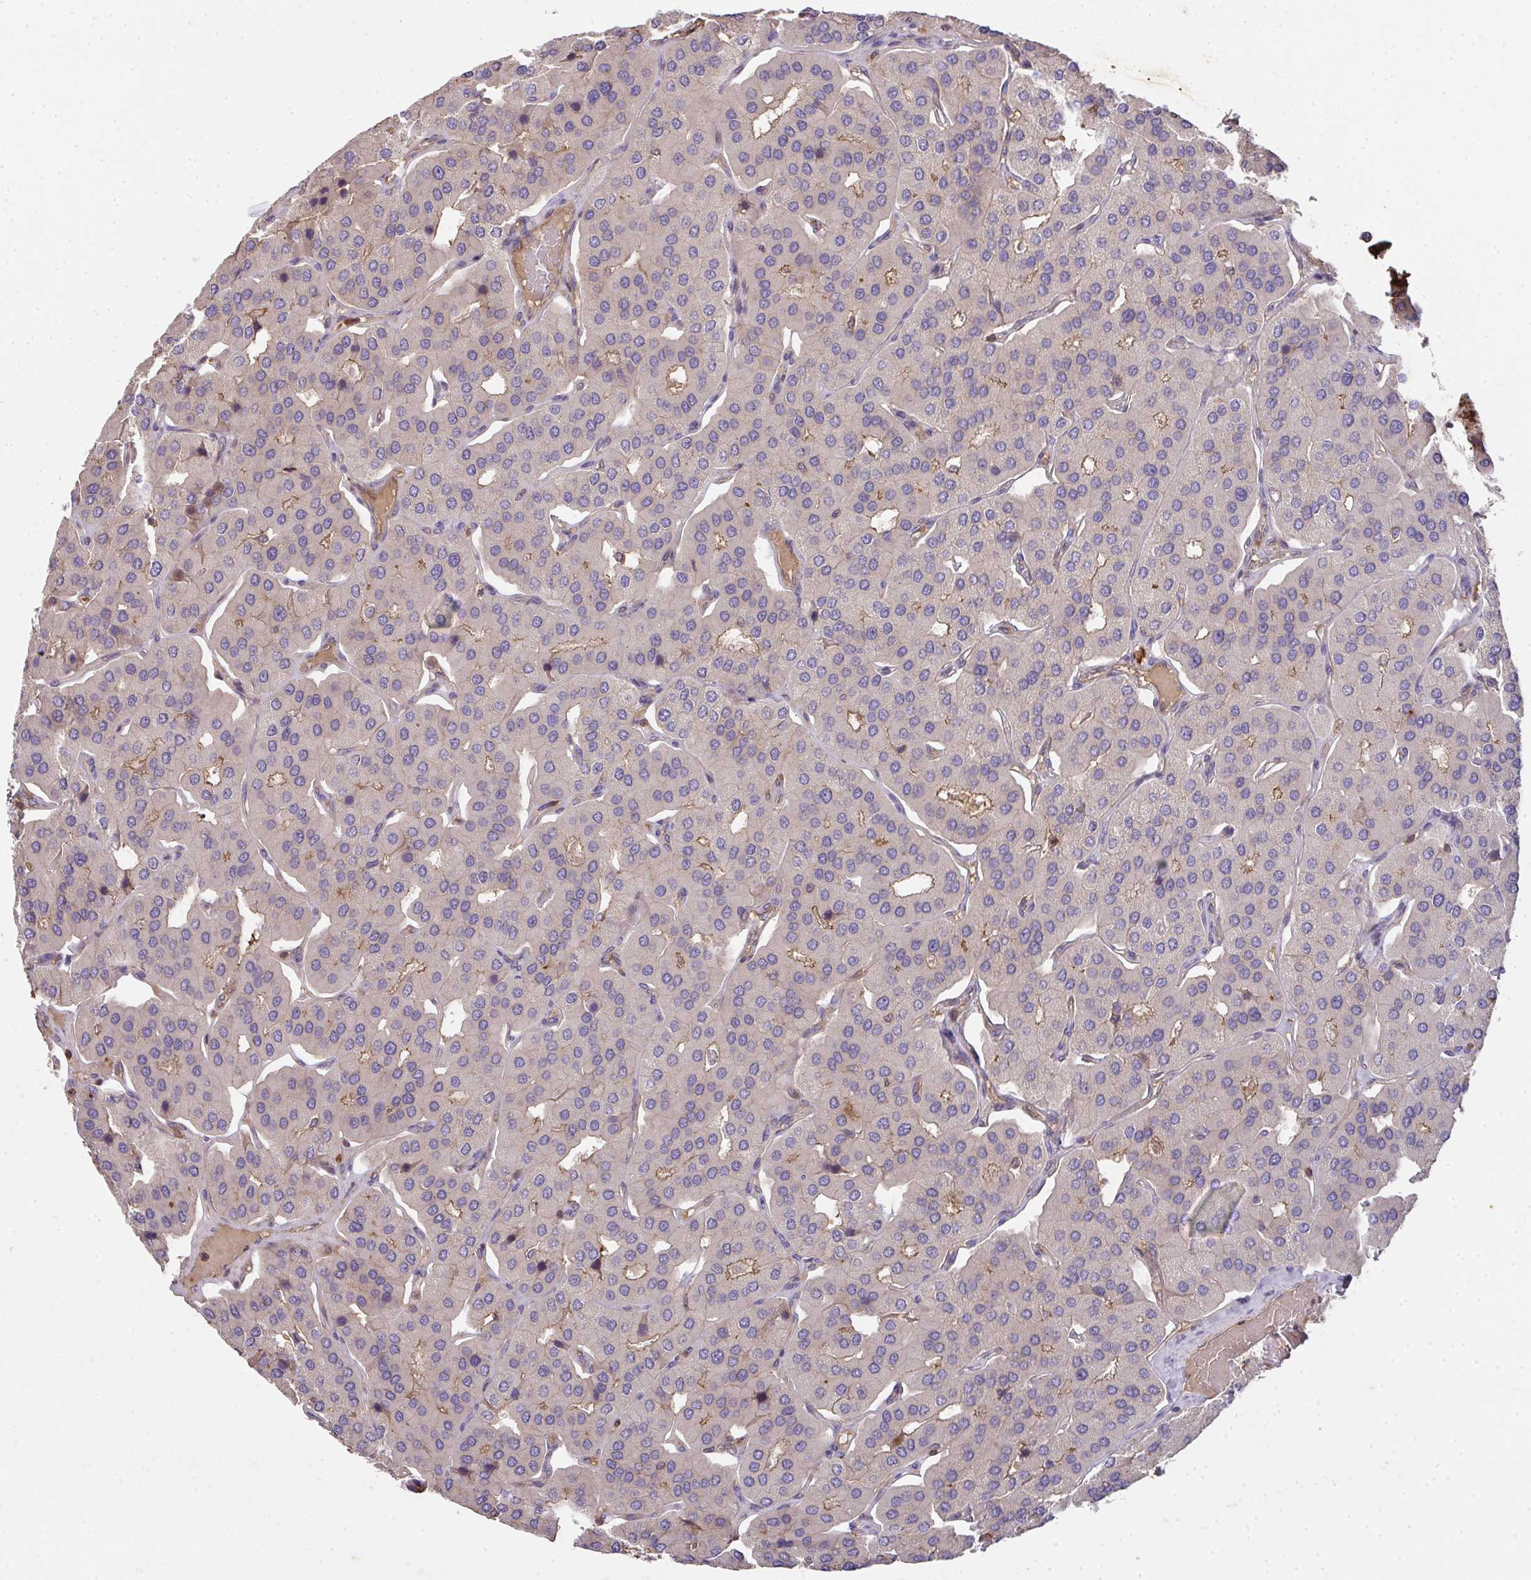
{"staining": {"intensity": "moderate", "quantity": "<25%", "location": "cytoplasmic/membranous"}, "tissue": "parathyroid gland", "cell_type": "Glandular cells", "image_type": "normal", "snomed": [{"axis": "morphology", "description": "Normal tissue, NOS"}, {"axis": "morphology", "description": "Adenoma, NOS"}, {"axis": "topography", "description": "Parathyroid gland"}], "caption": "This micrograph shows immunohistochemistry (IHC) staining of unremarkable human parathyroid gland, with low moderate cytoplasmic/membranous positivity in approximately <25% of glandular cells.", "gene": "TNMD", "patient": {"sex": "female", "age": 86}}